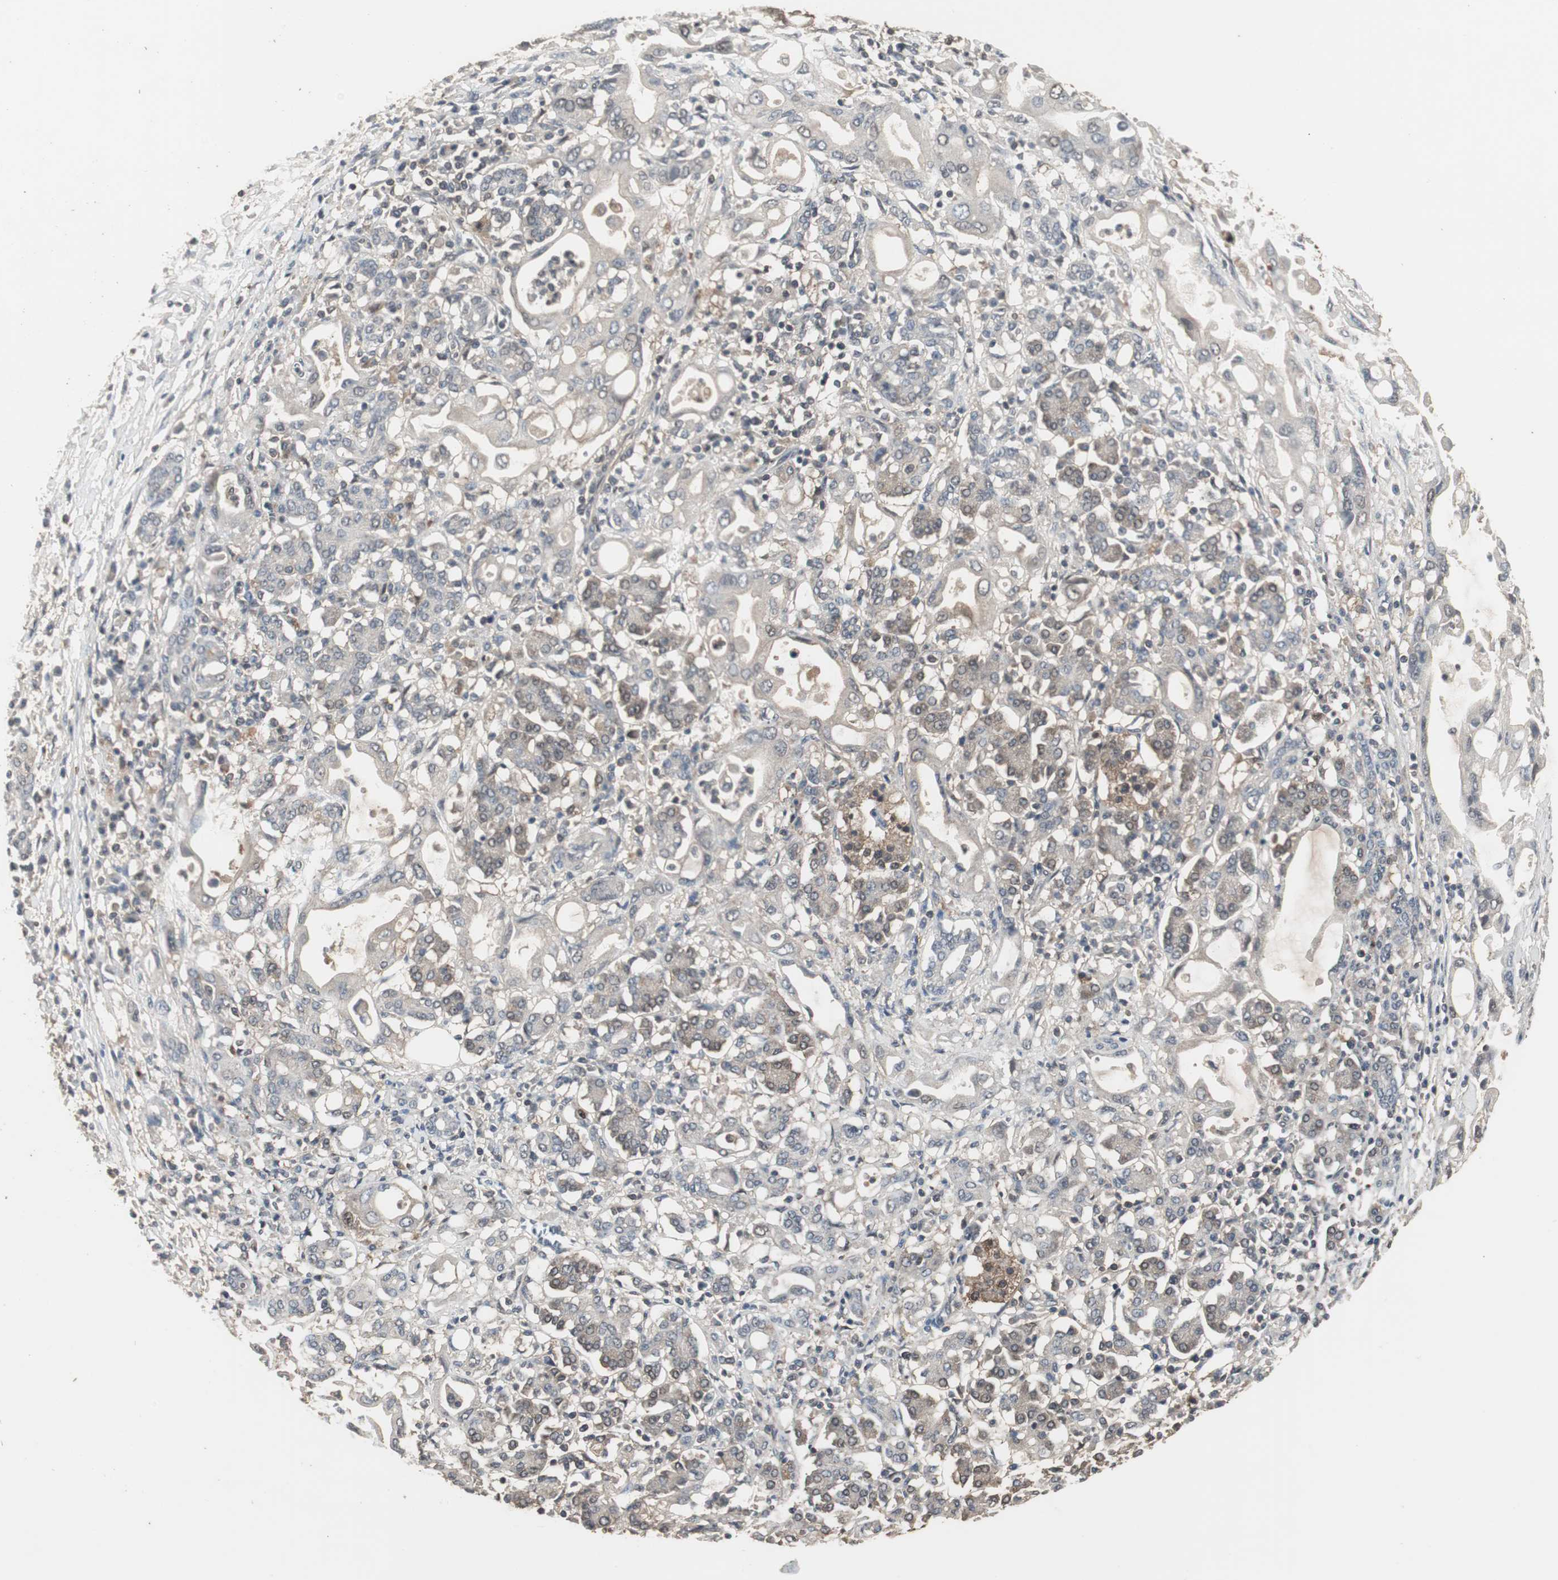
{"staining": {"intensity": "weak", "quantity": "<25%", "location": "cytoplasmic/membranous"}, "tissue": "pancreatic cancer", "cell_type": "Tumor cells", "image_type": "cancer", "snomed": [{"axis": "morphology", "description": "Adenocarcinoma, NOS"}, {"axis": "topography", "description": "Pancreas"}], "caption": "A histopathology image of human pancreatic cancer is negative for staining in tumor cells. Nuclei are stained in blue.", "gene": "HPRT1", "patient": {"sex": "female", "age": 57}}